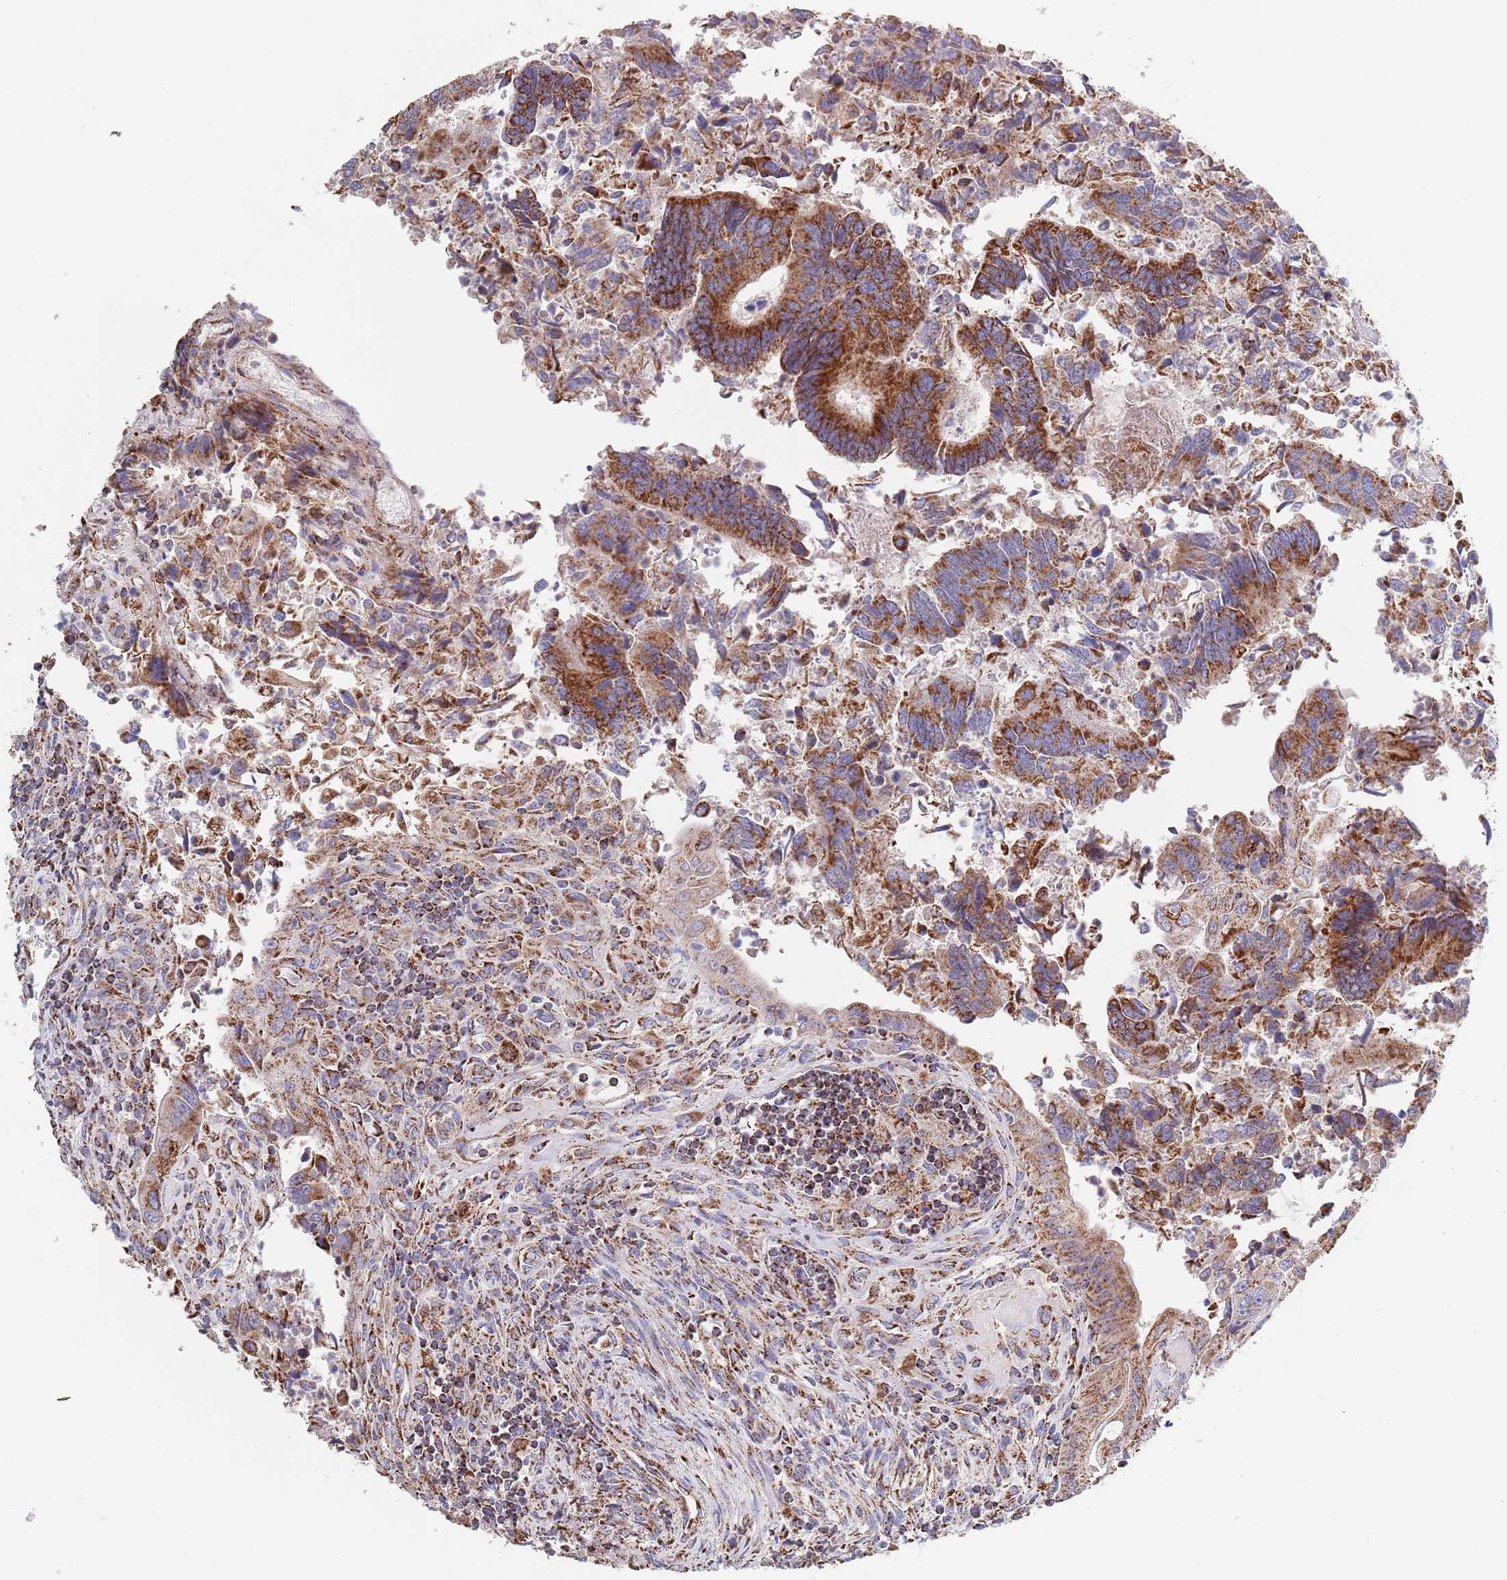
{"staining": {"intensity": "strong", "quantity": ">75%", "location": "cytoplasmic/membranous"}, "tissue": "colorectal cancer", "cell_type": "Tumor cells", "image_type": "cancer", "snomed": [{"axis": "morphology", "description": "Adenocarcinoma, NOS"}, {"axis": "topography", "description": "Colon"}], "caption": "Colorectal cancer (adenocarcinoma) was stained to show a protein in brown. There is high levels of strong cytoplasmic/membranous staining in approximately >75% of tumor cells.", "gene": "PGP", "patient": {"sex": "female", "age": 67}}